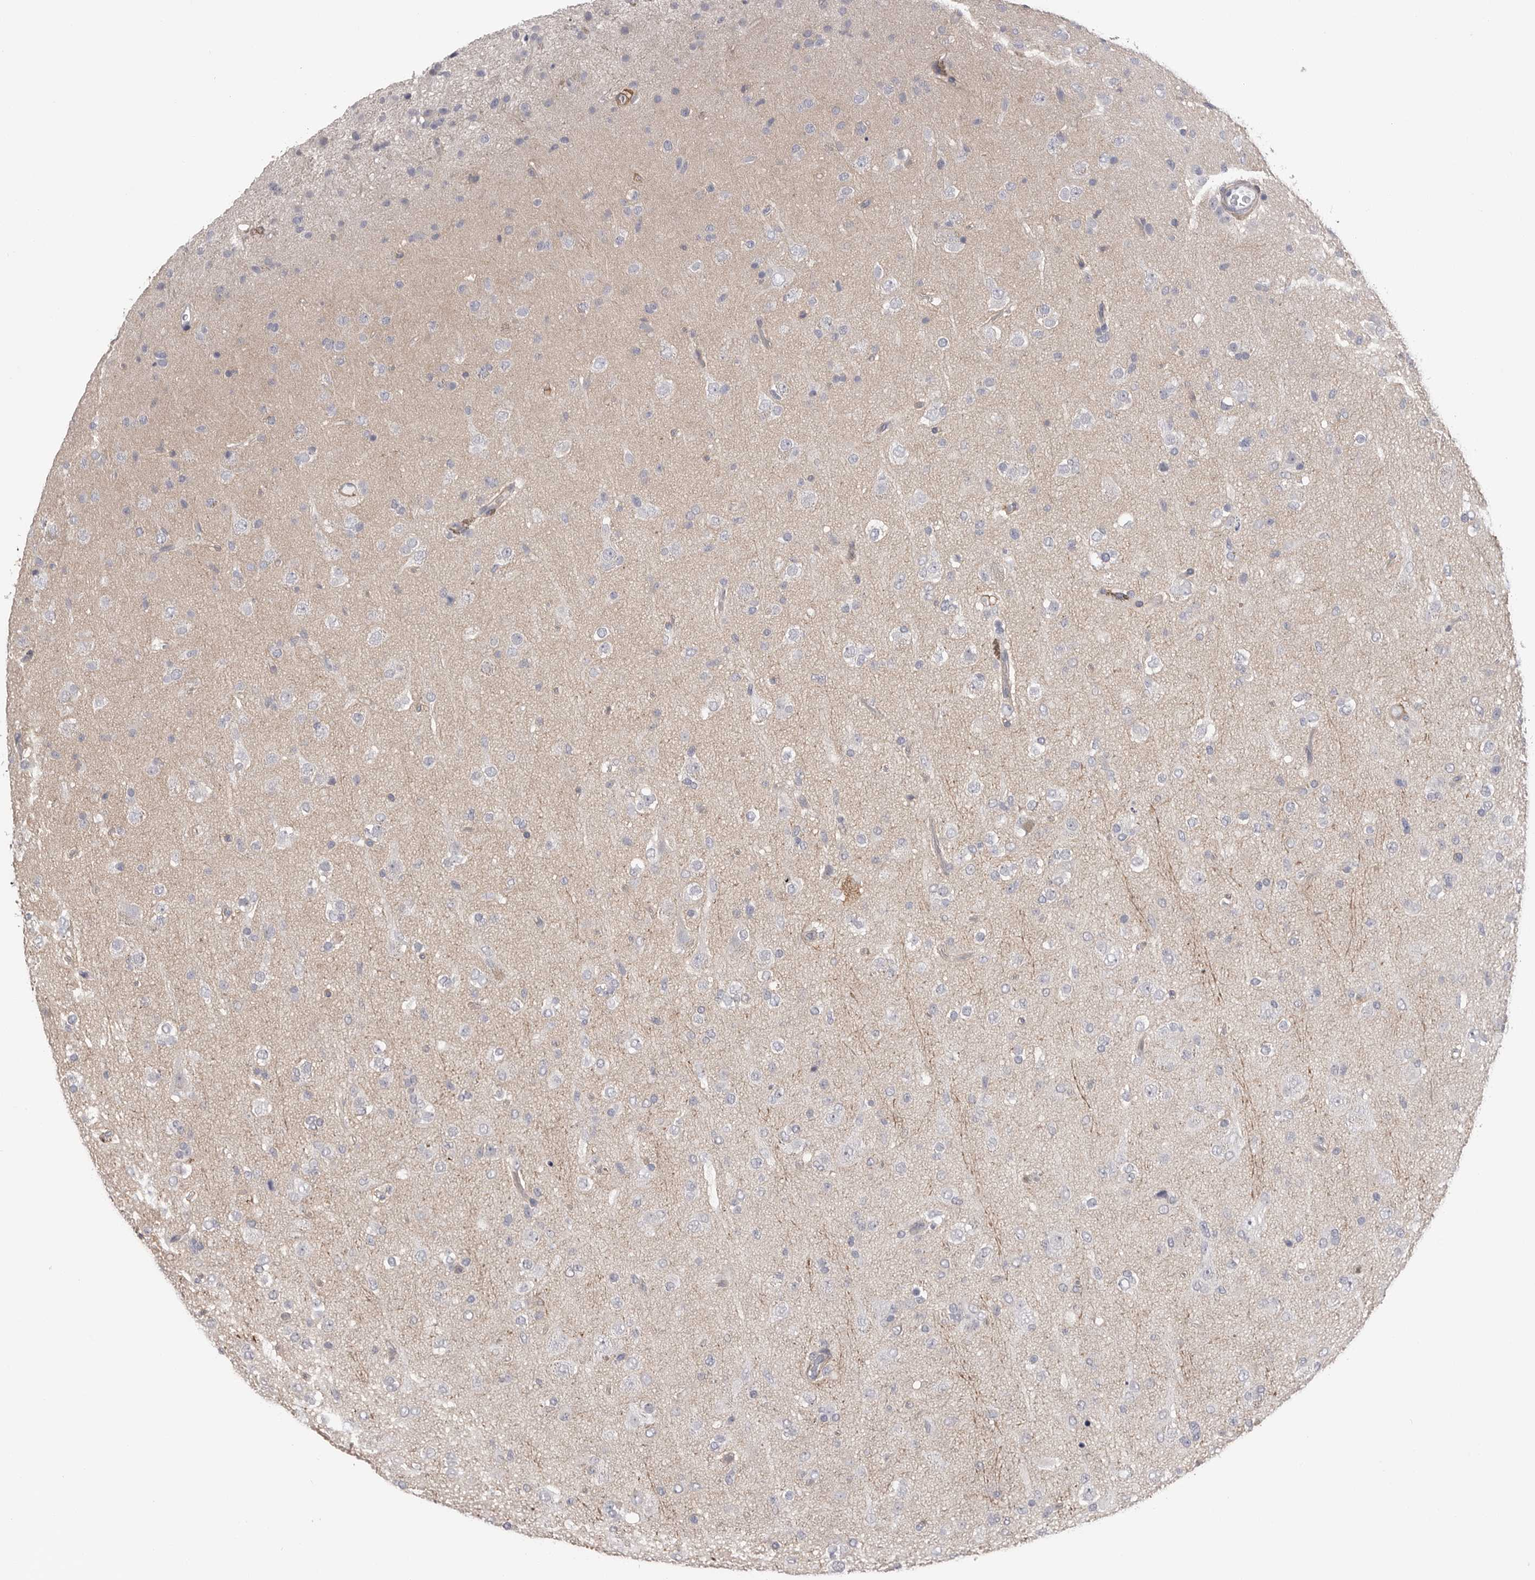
{"staining": {"intensity": "negative", "quantity": "none", "location": "none"}, "tissue": "glioma", "cell_type": "Tumor cells", "image_type": "cancer", "snomed": [{"axis": "morphology", "description": "Glioma, malignant, Low grade"}, {"axis": "topography", "description": "Brain"}], "caption": "This is an immunohistochemistry (IHC) histopathology image of malignant low-grade glioma. There is no positivity in tumor cells.", "gene": "AKAP12", "patient": {"sex": "male", "age": 65}}